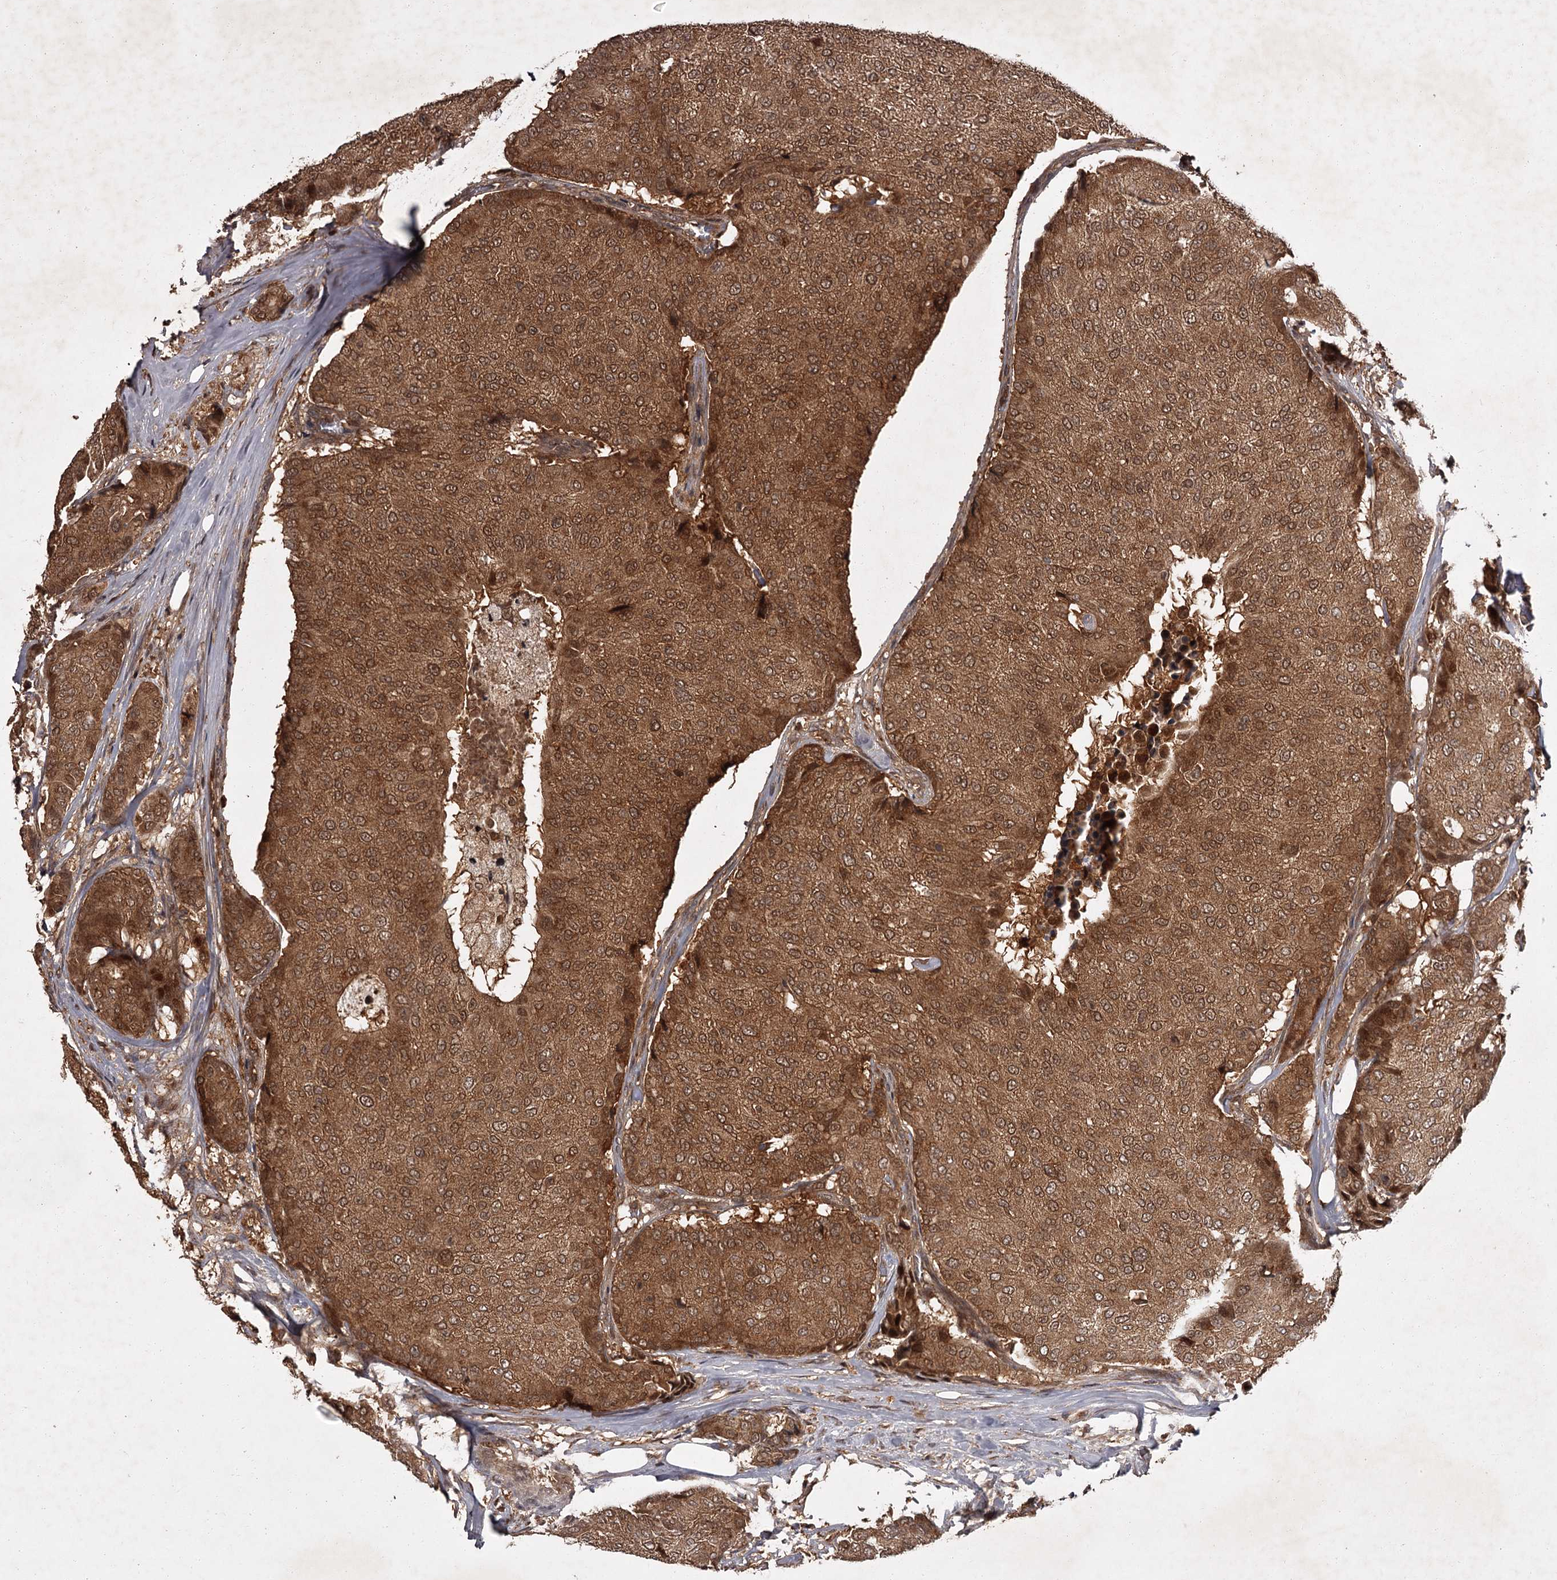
{"staining": {"intensity": "strong", "quantity": ">75%", "location": "cytoplasmic/membranous,nuclear"}, "tissue": "breast cancer", "cell_type": "Tumor cells", "image_type": "cancer", "snomed": [{"axis": "morphology", "description": "Duct carcinoma"}, {"axis": "topography", "description": "Breast"}], "caption": "The histopathology image exhibits a brown stain indicating the presence of a protein in the cytoplasmic/membranous and nuclear of tumor cells in breast invasive ductal carcinoma.", "gene": "TBC1D23", "patient": {"sex": "female", "age": 75}}